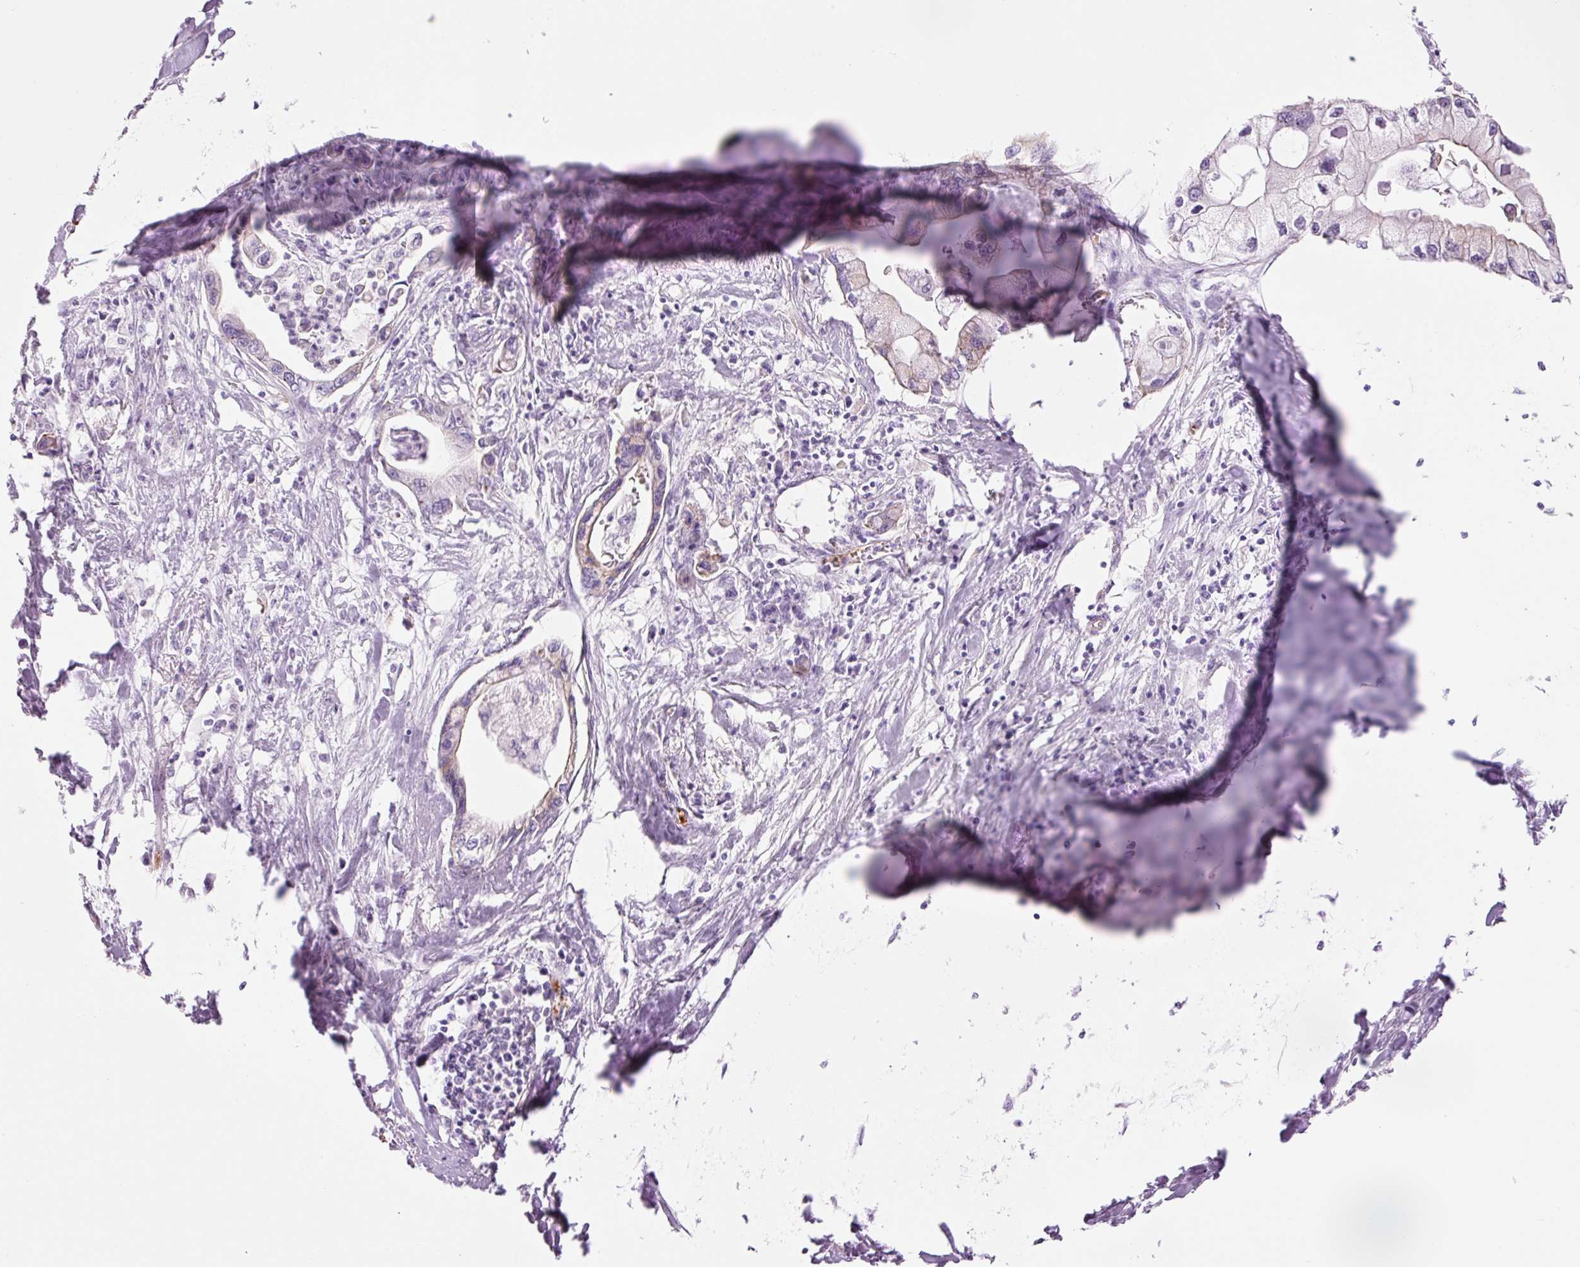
{"staining": {"intensity": "weak", "quantity": "<25%", "location": "cytoplasmic/membranous"}, "tissue": "pancreatic cancer", "cell_type": "Tumor cells", "image_type": "cancer", "snomed": [{"axis": "morphology", "description": "Adenocarcinoma, NOS"}, {"axis": "topography", "description": "Pancreas"}], "caption": "A histopathology image of human adenocarcinoma (pancreatic) is negative for staining in tumor cells.", "gene": "HSPA4L", "patient": {"sex": "male", "age": 61}}